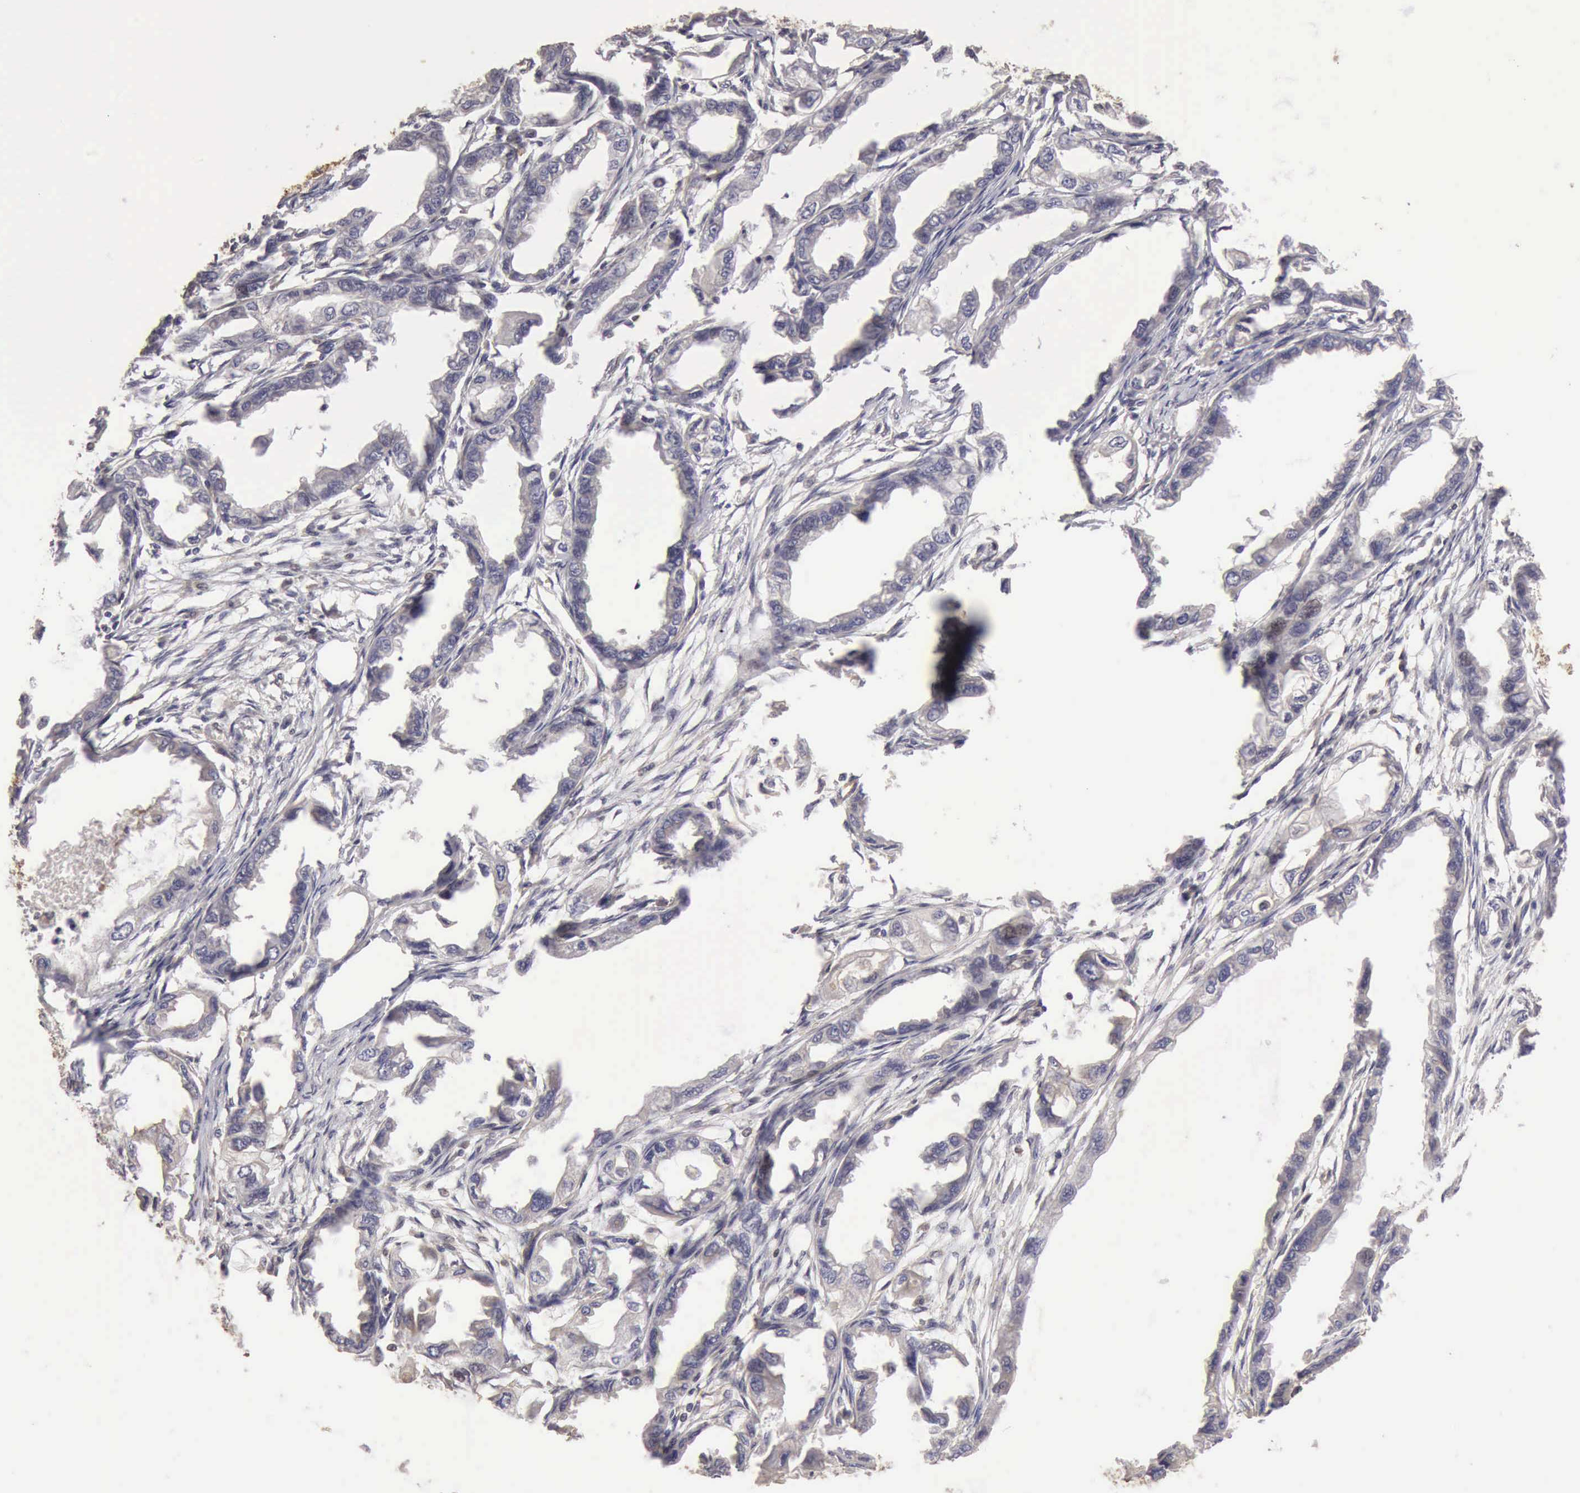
{"staining": {"intensity": "negative", "quantity": "none", "location": "none"}, "tissue": "endometrial cancer", "cell_type": "Tumor cells", "image_type": "cancer", "snomed": [{"axis": "morphology", "description": "Adenocarcinoma, NOS"}, {"axis": "topography", "description": "Endometrium"}], "caption": "Tumor cells are negative for brown protein staining in endometrial cancer (adenocarcinoma).", "gene": "BMX", "patient": {"sex": "female", "age": 67}}